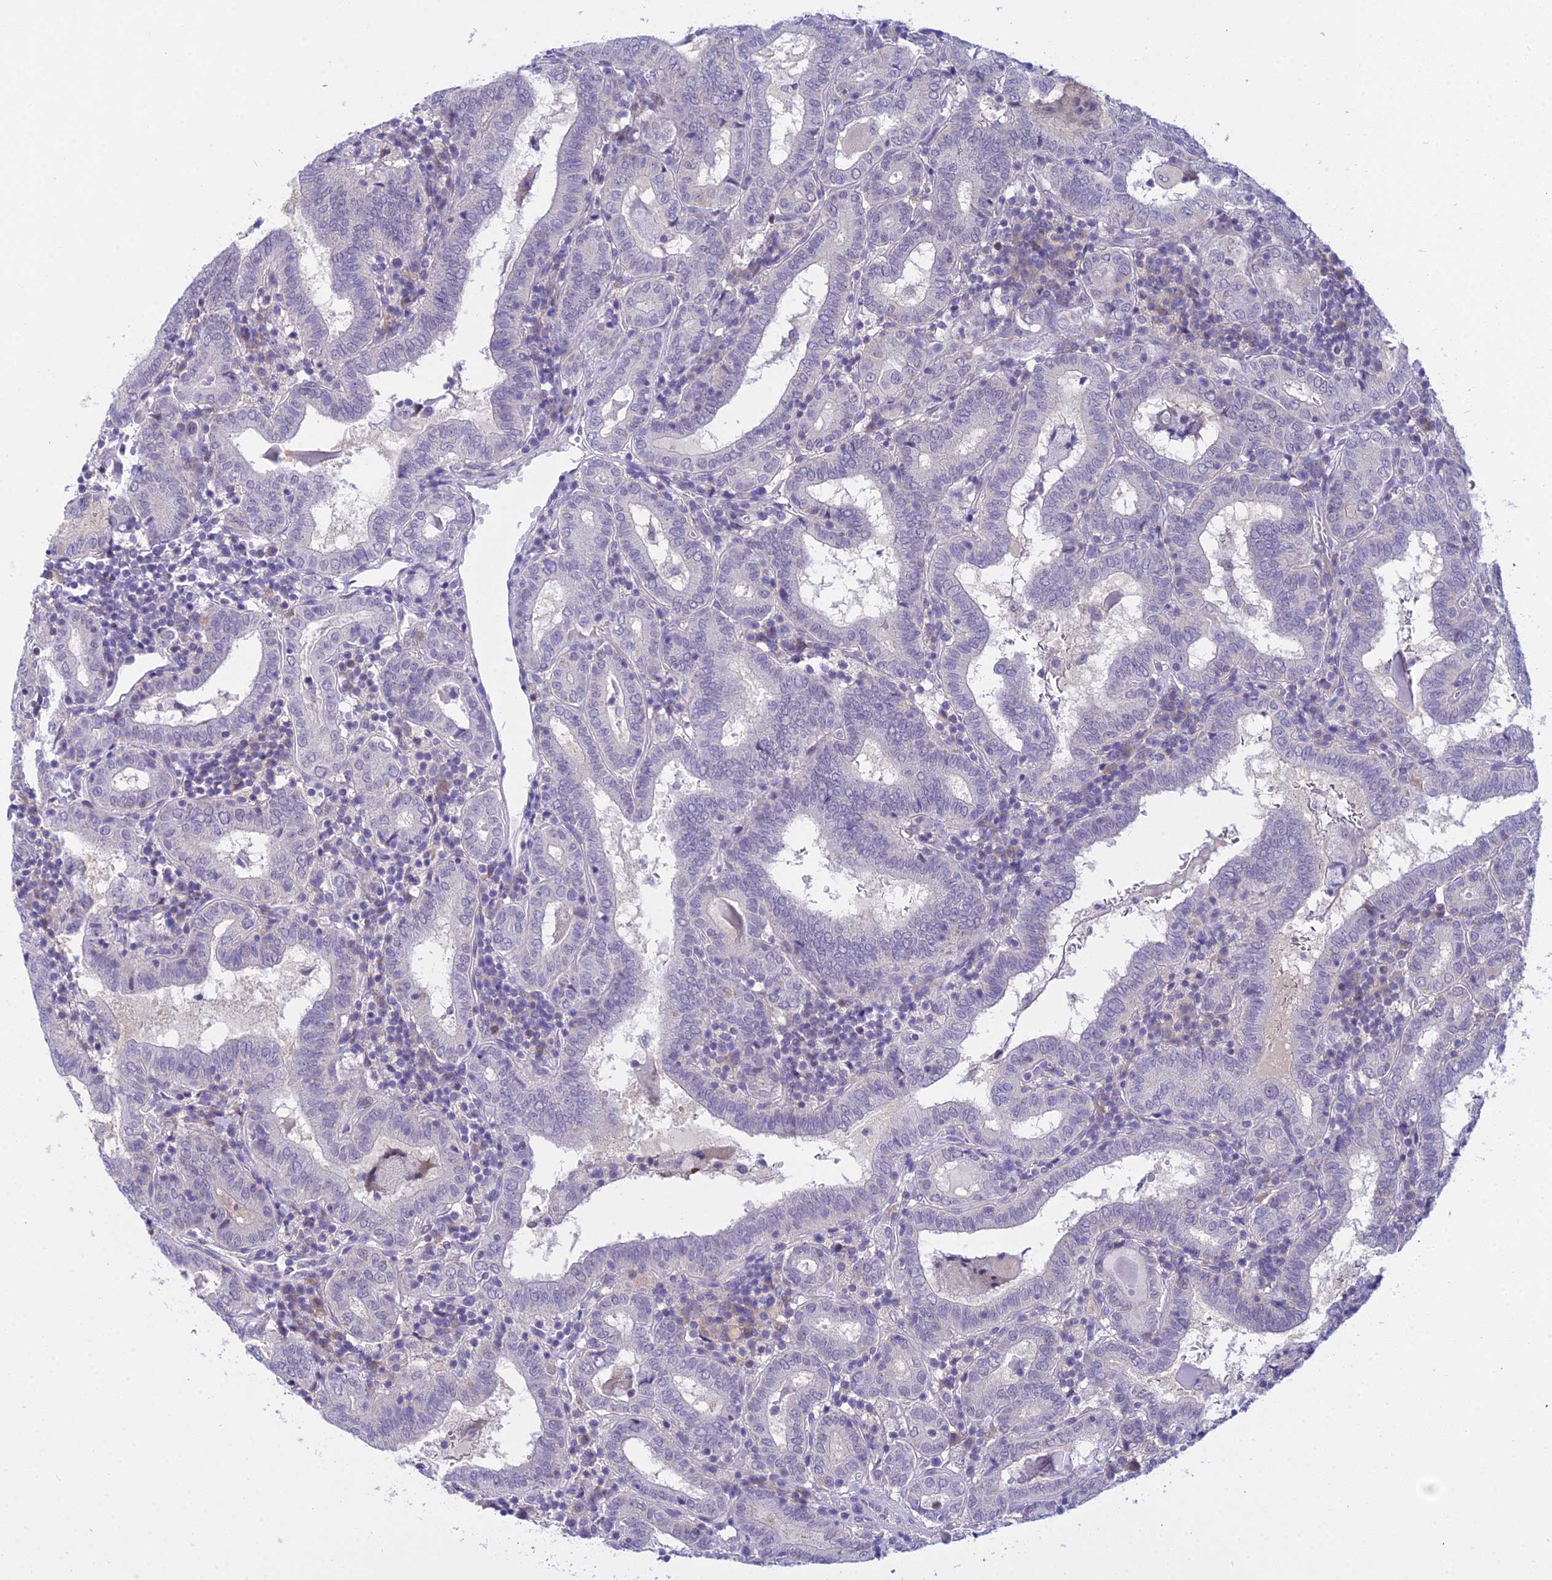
{"staining": {"intensity": "negative", "quantity": "none", "location": "none"}, "tissue": "thyroid cancer", "cell_type": "Tumor cells", "image_type": "cancer", "snomed": [{"axis": "morphology", "description": "Papillary adenocarcinoma, NOS"}, {"axis": "topography", "description": "Thyroid gland"}], "caption": "There is no significant expression in tumor cells of thyroid cancer.", "gene": "ZMIZ1", "patient": {"sex": "female", "age": 72}}